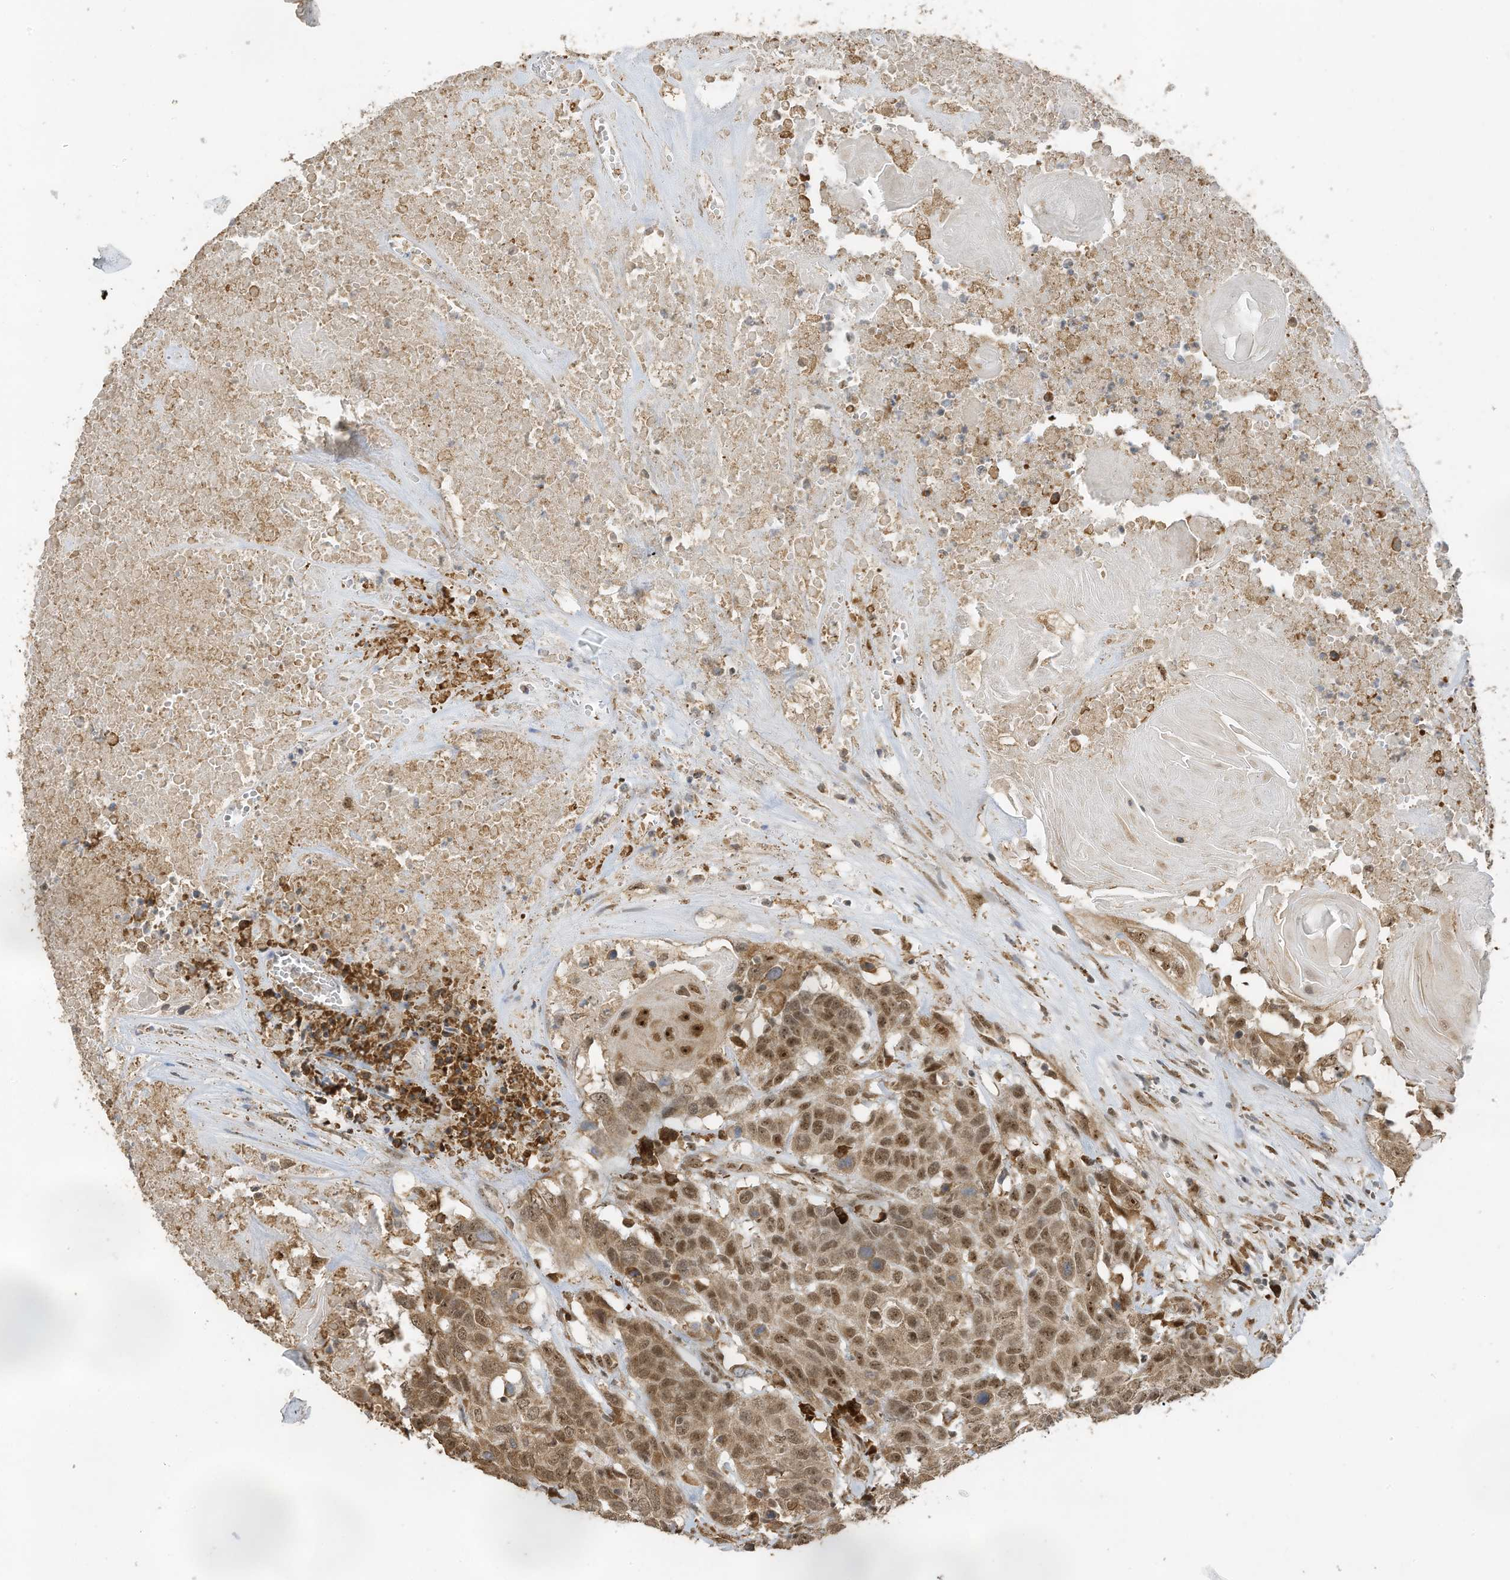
{"staining": {"intensity": "moderate", "quantity": ">75%", "location": "cytoplasmic/membranous,nuclear"}, "tissue": "head and neck cancer", "cell_type": "Tumor cells", "image_type": "cancer", "snomed": [{"axis": "morphology", "description": "Squamous cell carcinoma, NOS"}, {"axis": "topography", "description": "Head-Neck"}], "caption": "Immunohistochemistry (IHC) histopathology image of neoplastic tissue: human head and neck cancer (squamous cell carcinoma) stained using immunohistochemistry shows medium levels of moderate protein expression localized specifically in the cytoplasmic/membranous and nuclear of tumor cells, appearing as a cytoplasmic/membranous and nuclear brown color.", "gene": "ERLEC1", "patient": {"sex": "male", "age": 66}}